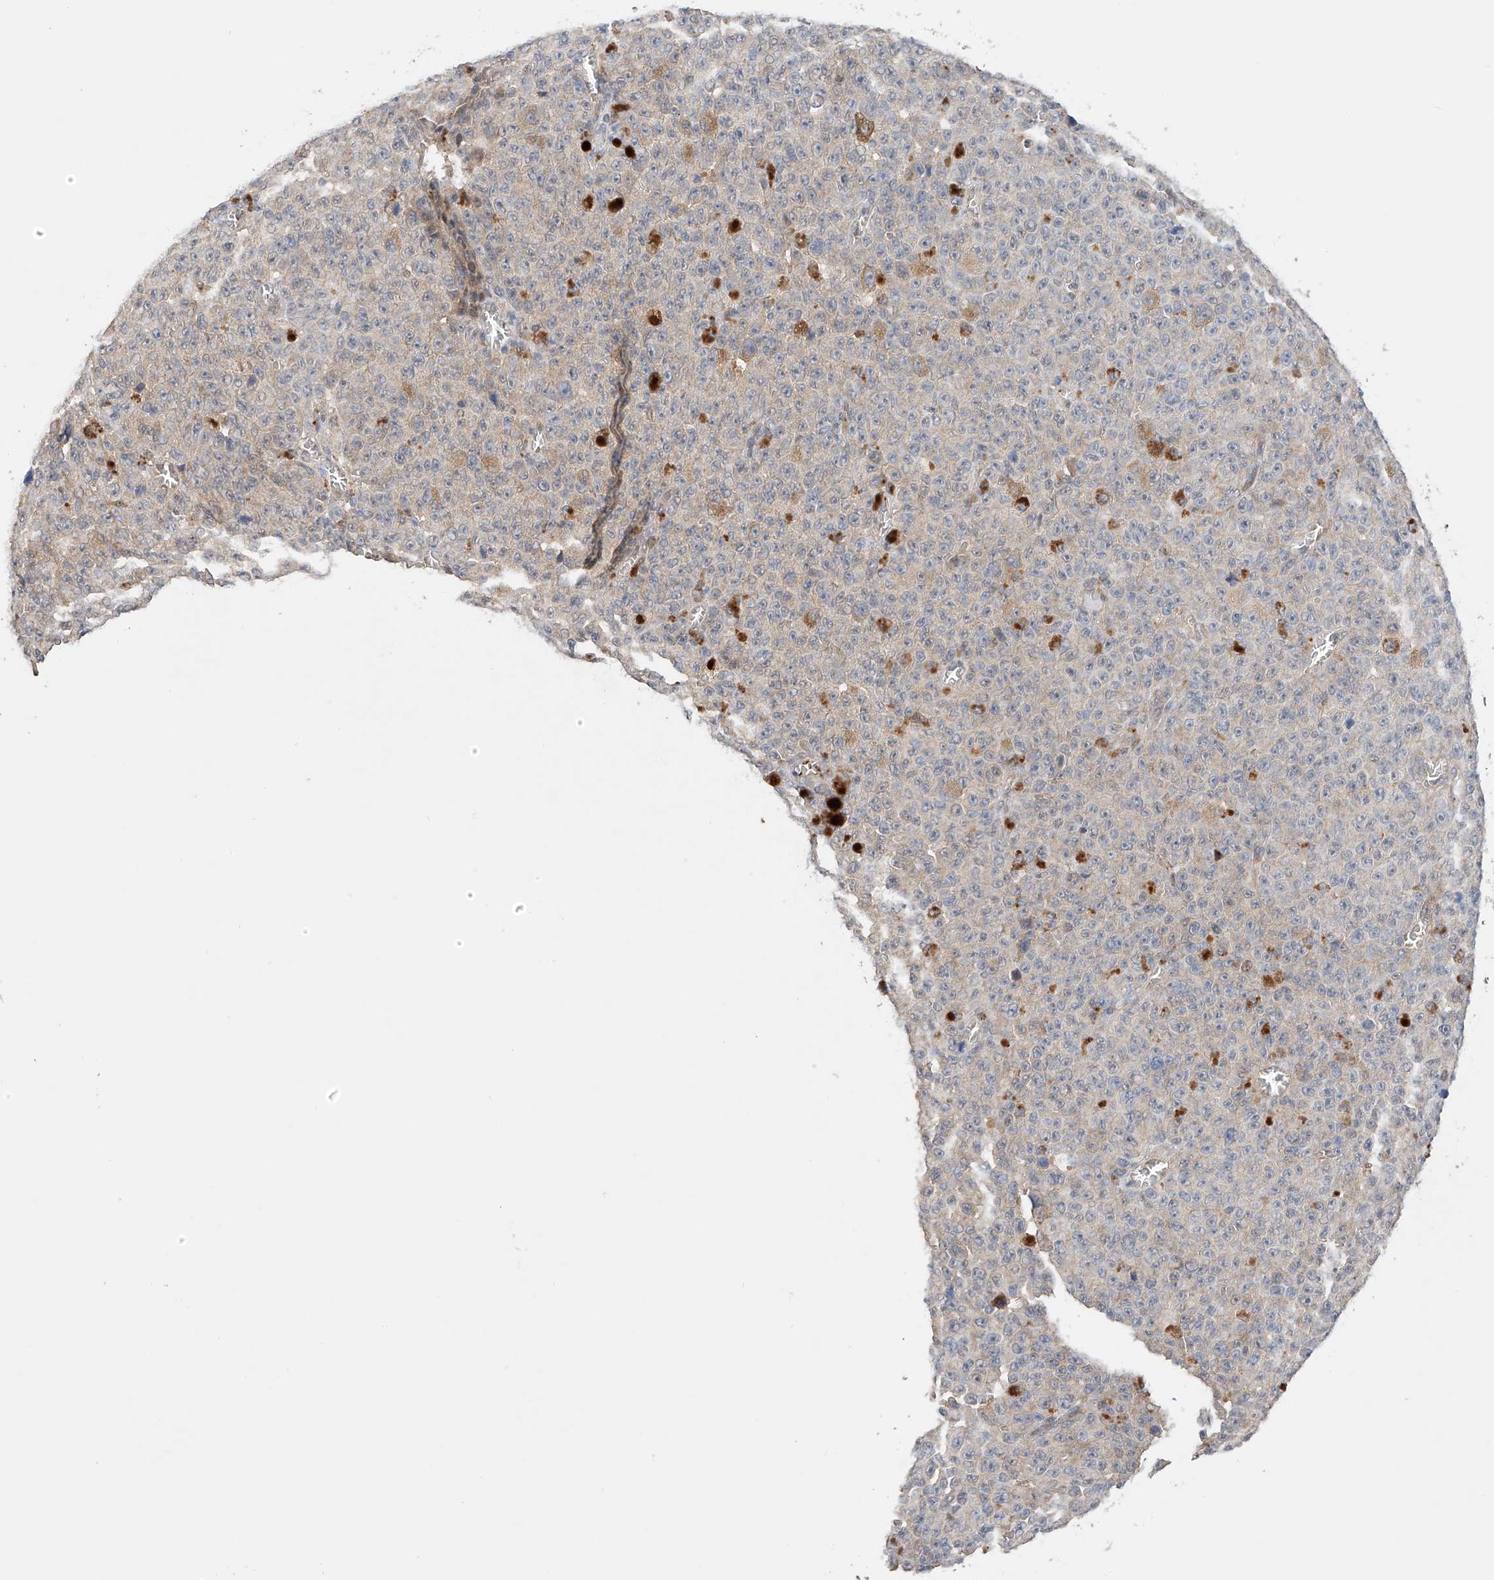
{"staining": {"intensity": "negative", "quantity": "none", "location": "none"}, "tissue": "melanoma", "cell_type": "Tumor cells", "image_type": "cancer", "snomed": [{"axis": "morphology", "description": "Malignant melanoma, NOS"}, {"axis": "topography", "description": "Skin"}], "caption": "A histopathology image of human melanoma is negative for staining in tumor cells.", "gene": "ZFHX2", "patient": {"sex": "female", "age": 82}}